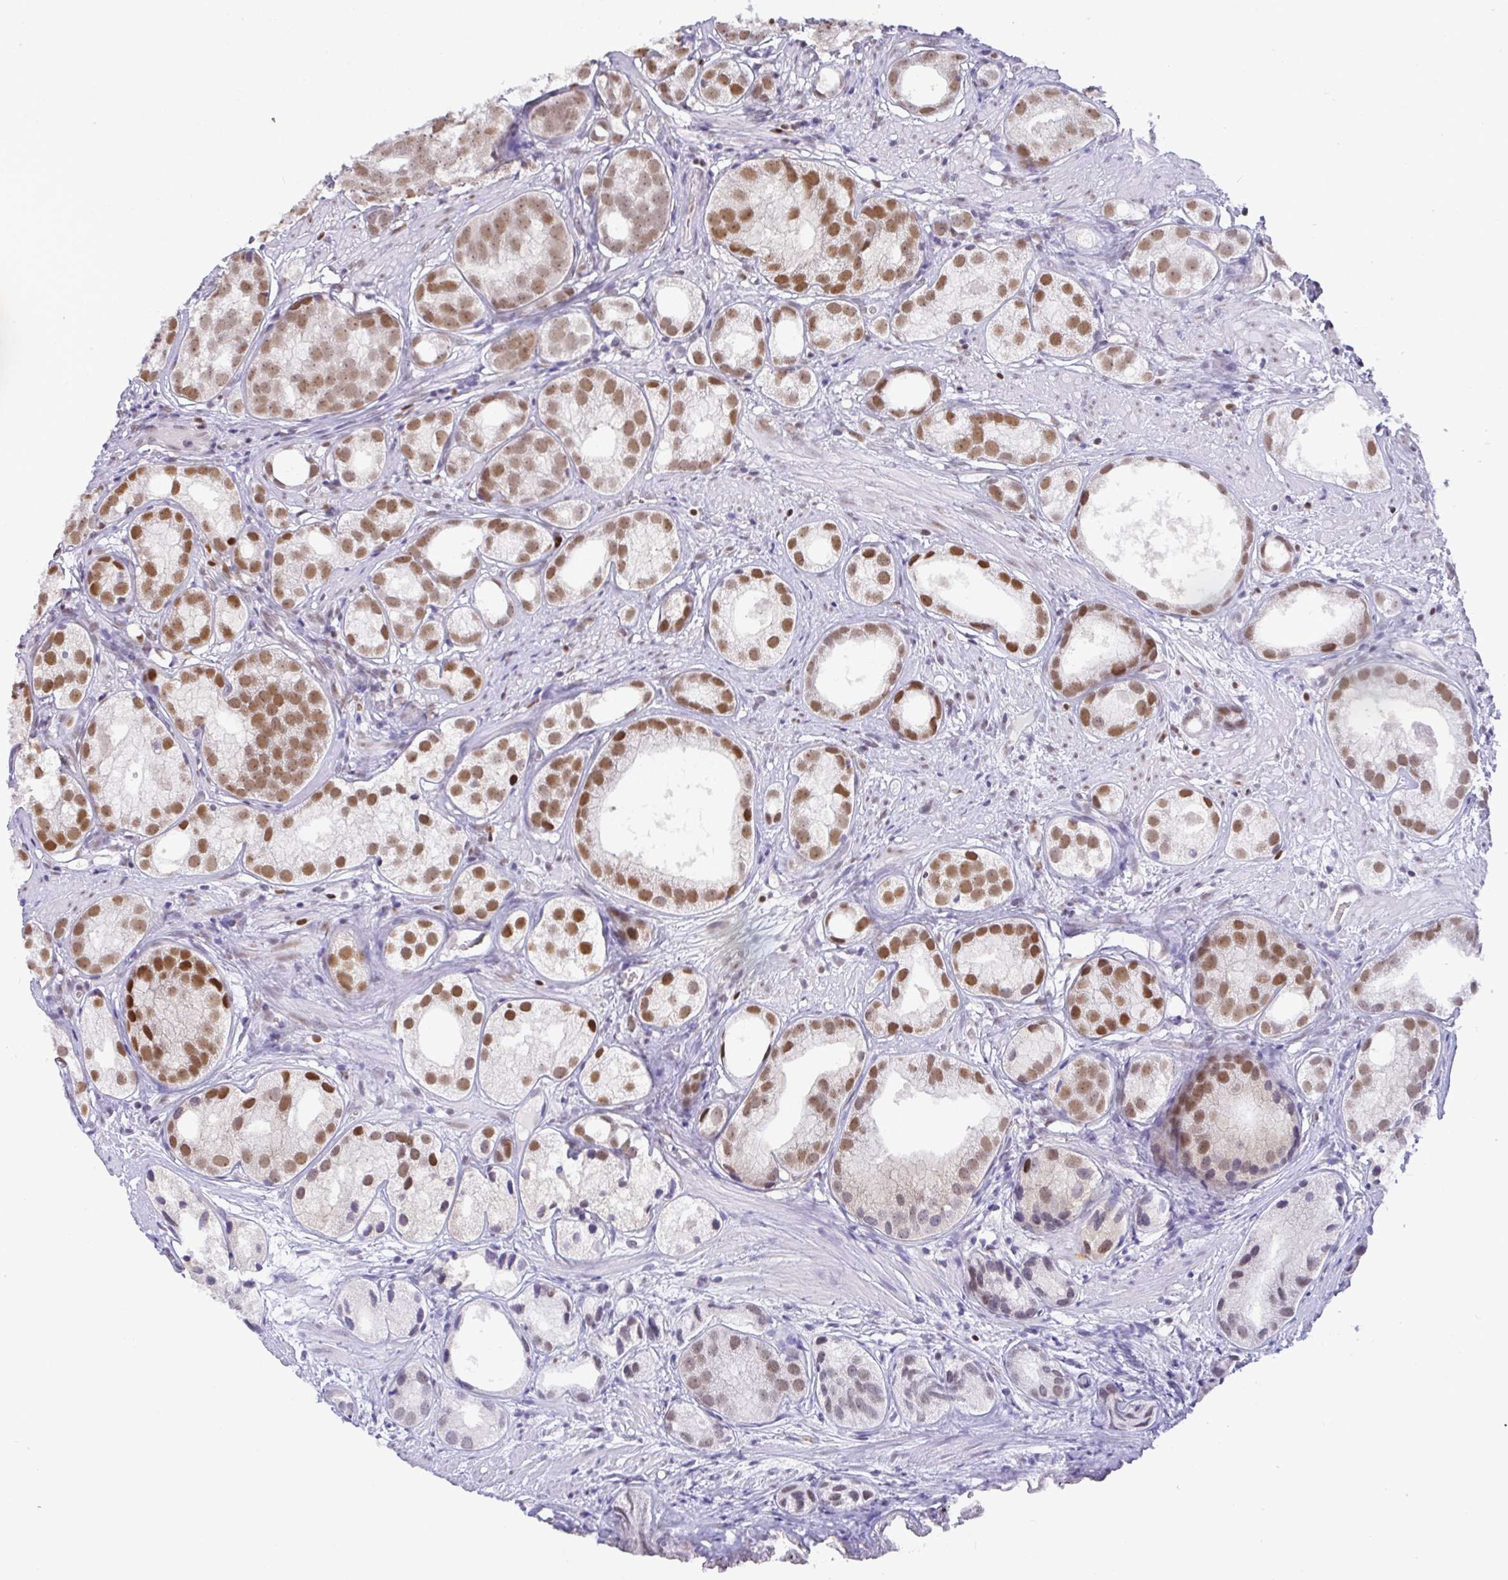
{"staining": {"intensity": "moderate", "quantity": ">75%", "location": "nuclear"}, "tissue": "prostate cancer", "cell_type": "Tumor cells", "image_type": "cancer", "snomed": [{"axis": "morphology", "description": "Adenocarcinoma, High grade"}, {"axis": "topography", "description": "Prostate"}], "caption": "Immunohistochemistry photomicrograph of prostate cancer (high-grade adenocarcinoma) stained for a protein (brown), which shows medium levels of moderate nuclear staining in approximately >75% of tumor cells.", "gene": "BBX", "patient": {"sex": "male", "age": 82}}